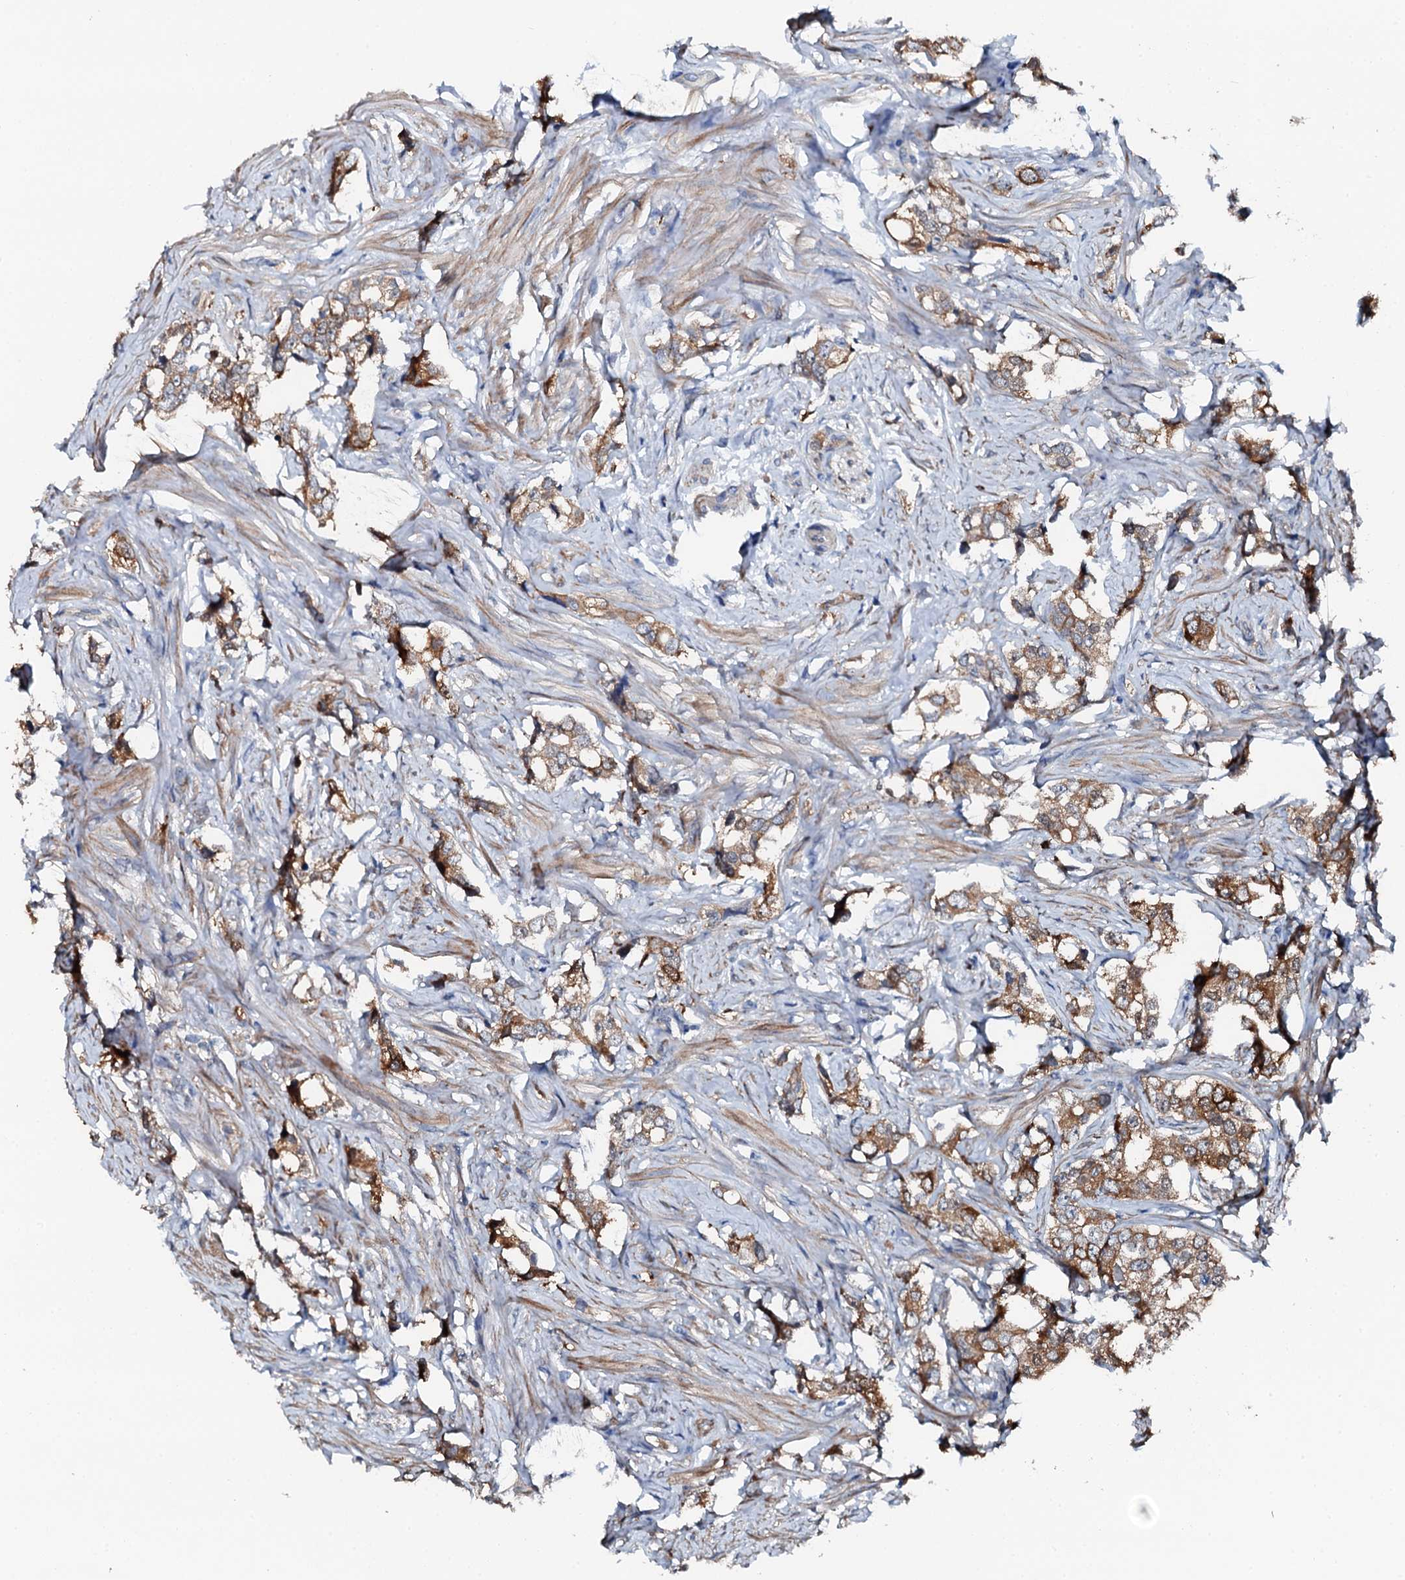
{"staining": {"intensity": "moderate", "quantity": ">75%", "location": "cytoplasmic/membranous"}, "tissue": "prostate cancer", "cell_type": "Tumor cells", "image_type": "cancer", "snomed": [{"axis": "morphology", "description": "Adenocarcinoma, High grade"}, {"axis": "topography", "description": "Prostate"}], "caption": "An IHC image of neoplastic tissue is shown. Protein staining in brown labels moderate cytoplasmic/membranous positivity in high-grade adenocarcinoma (prostate) within tumor cells.", "gene": "GFOD2", "patient": {"sex": "male", "age": 66}}